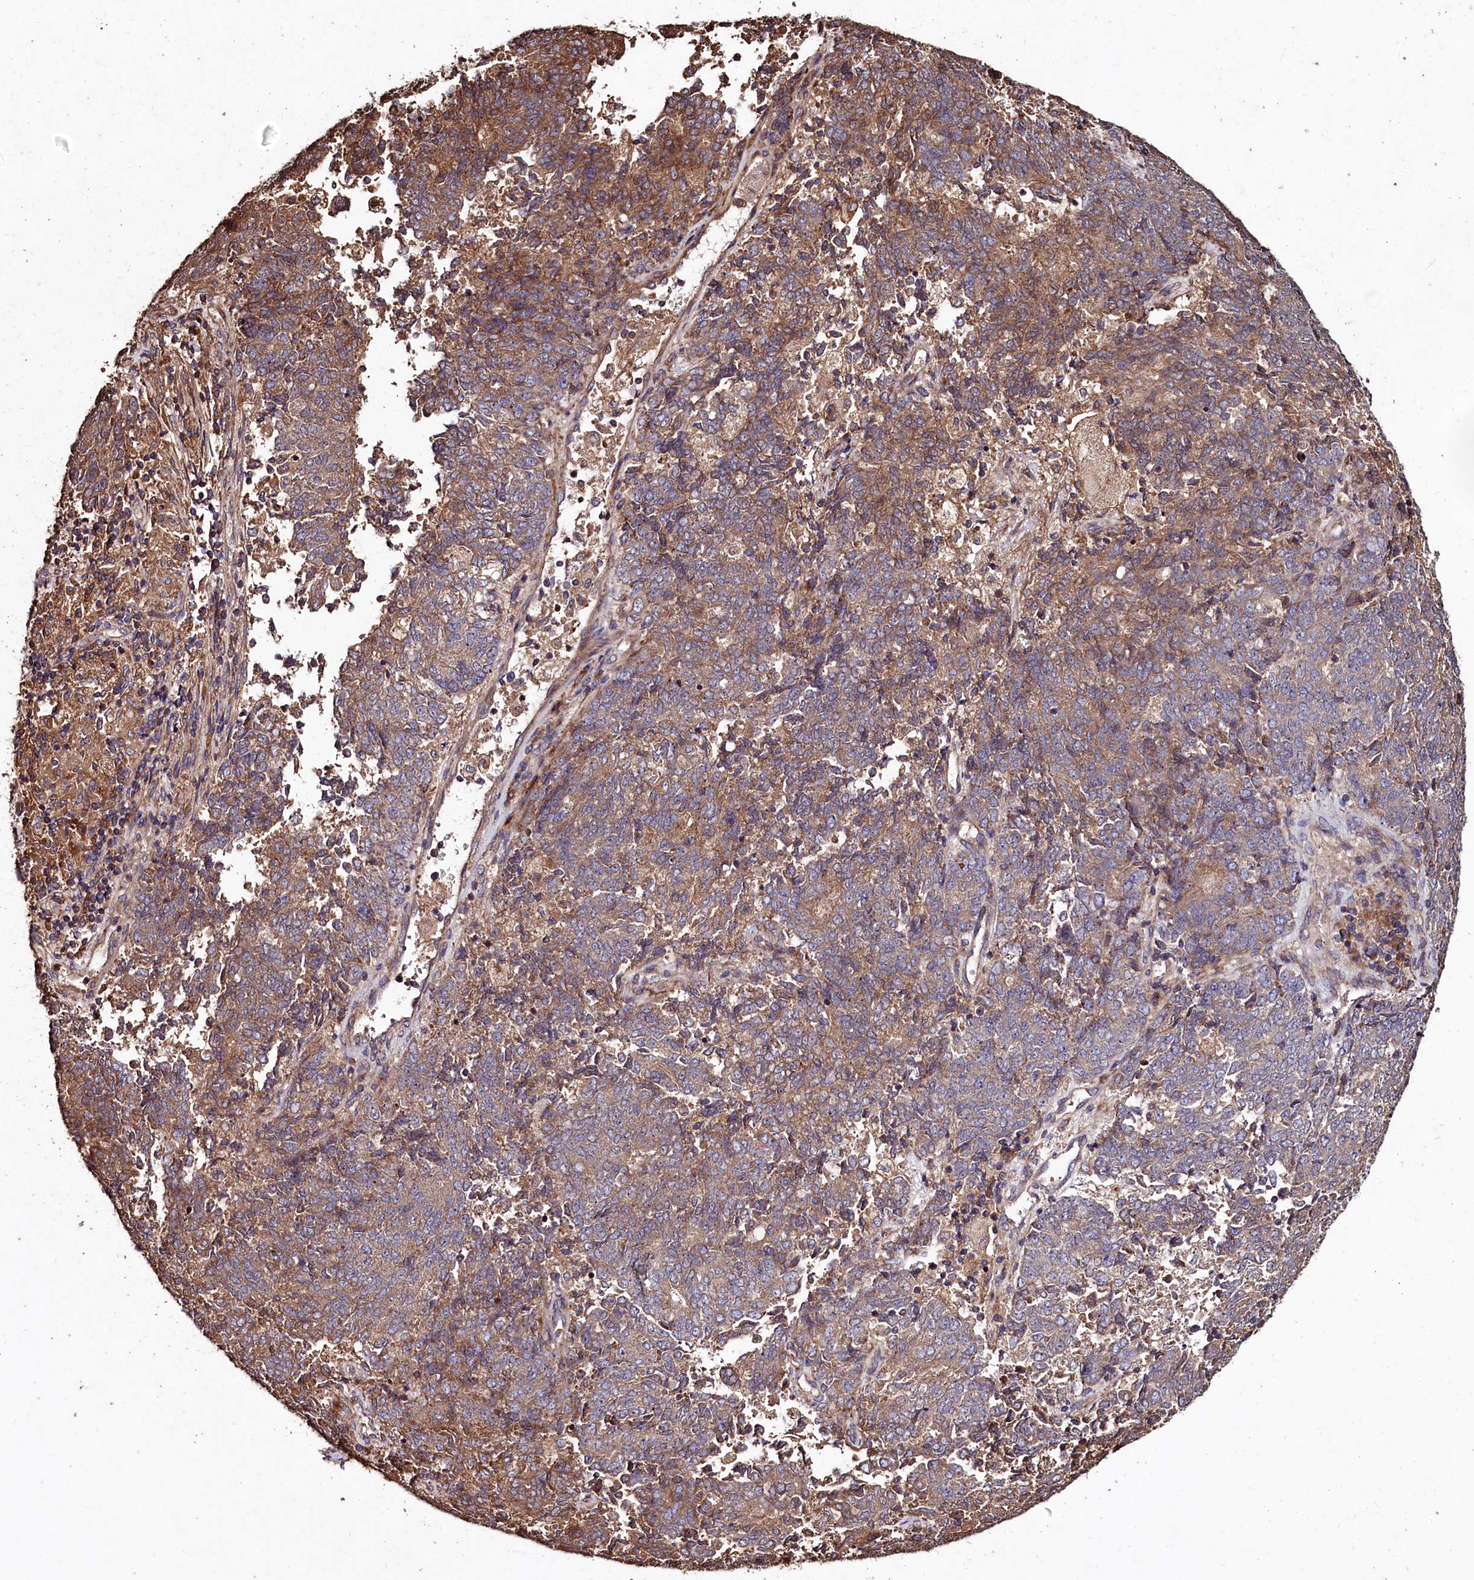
{"staining": {"intensity": "moderate", "quantity": "25%-75%", "location": "cytoplasmic/membranous"}, "tissue": "endometrial cancer", "cell_type": "Tumor cells", "image_type": "cancer", "snomed": [{"axis": "morphology", "description": "Adenocarcinoma, NOS"}, {"axis": "topography", "description": "Endometrium"}], "caption": "Immunohistochemistry of human endometrial cancer exhibits medium levels of moderate cytoplasmic/membranous staining in about 25%-75% of tumor cells. (Brightfield microscopy of DAB IHC at high magnification).", "gene": "TMEM98", "patient": {"sex": "female", "age": 80}}